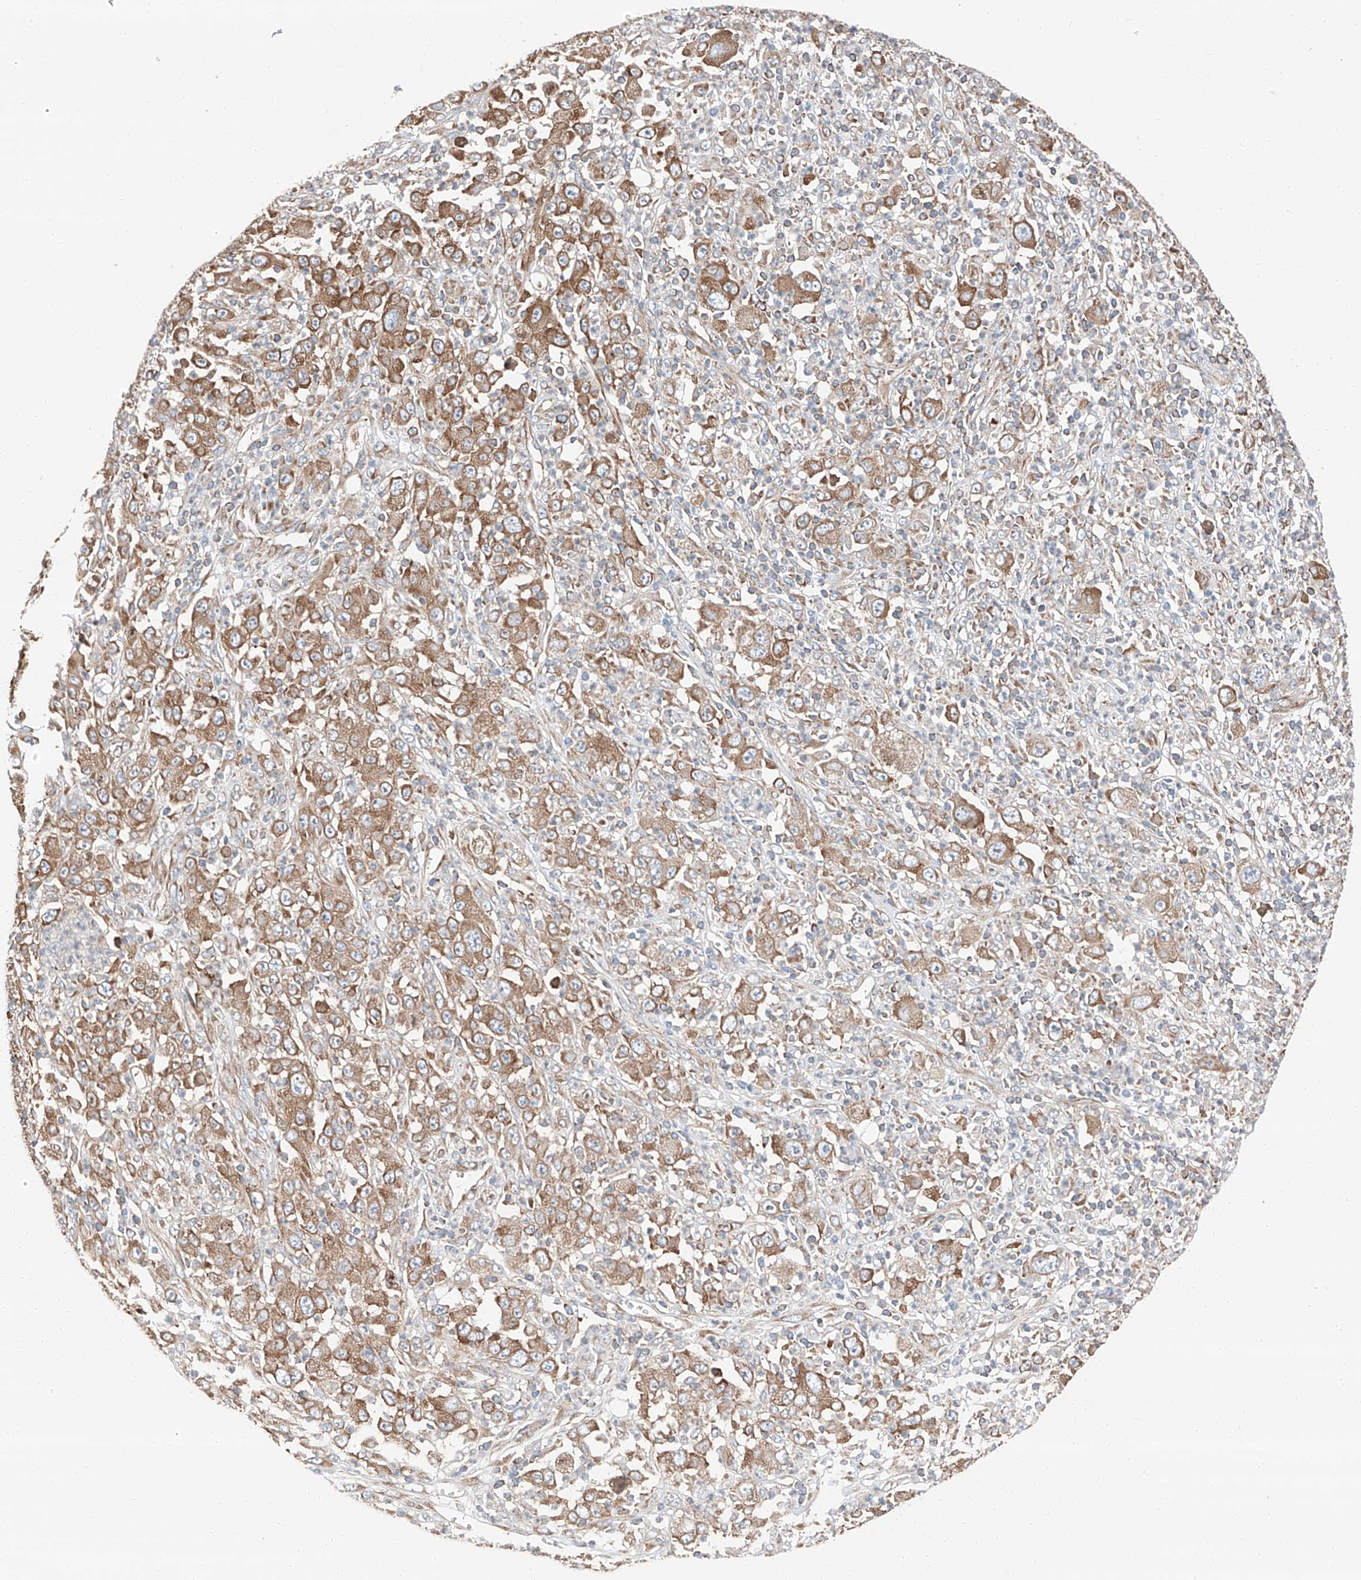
{"staining": {"intensity": "moderate", "quantity": "25%-75%", "location": "cytoplasmic/membranous"}, "tissue": "melanoma", "cell_type": "Tumor cells", "image_type": "cancer", "snomed": [{"axis": "morphology", "description": "Malignant melanoma, Metastatic site"}, {"axis": "topography", "description": "Skin"}], "caption": "This photomicrograph reveals malignant melanoma (metastatic site) stained with immunohistochemistry (IHC) to label a protein in brown. The cytoplasmic/membranous of tumor cells show moderate positivity for the protein. Nuclei are counter-stained blue.", "gene": "ZC3H15", "patient": {"sex": "female", "age": 56}}